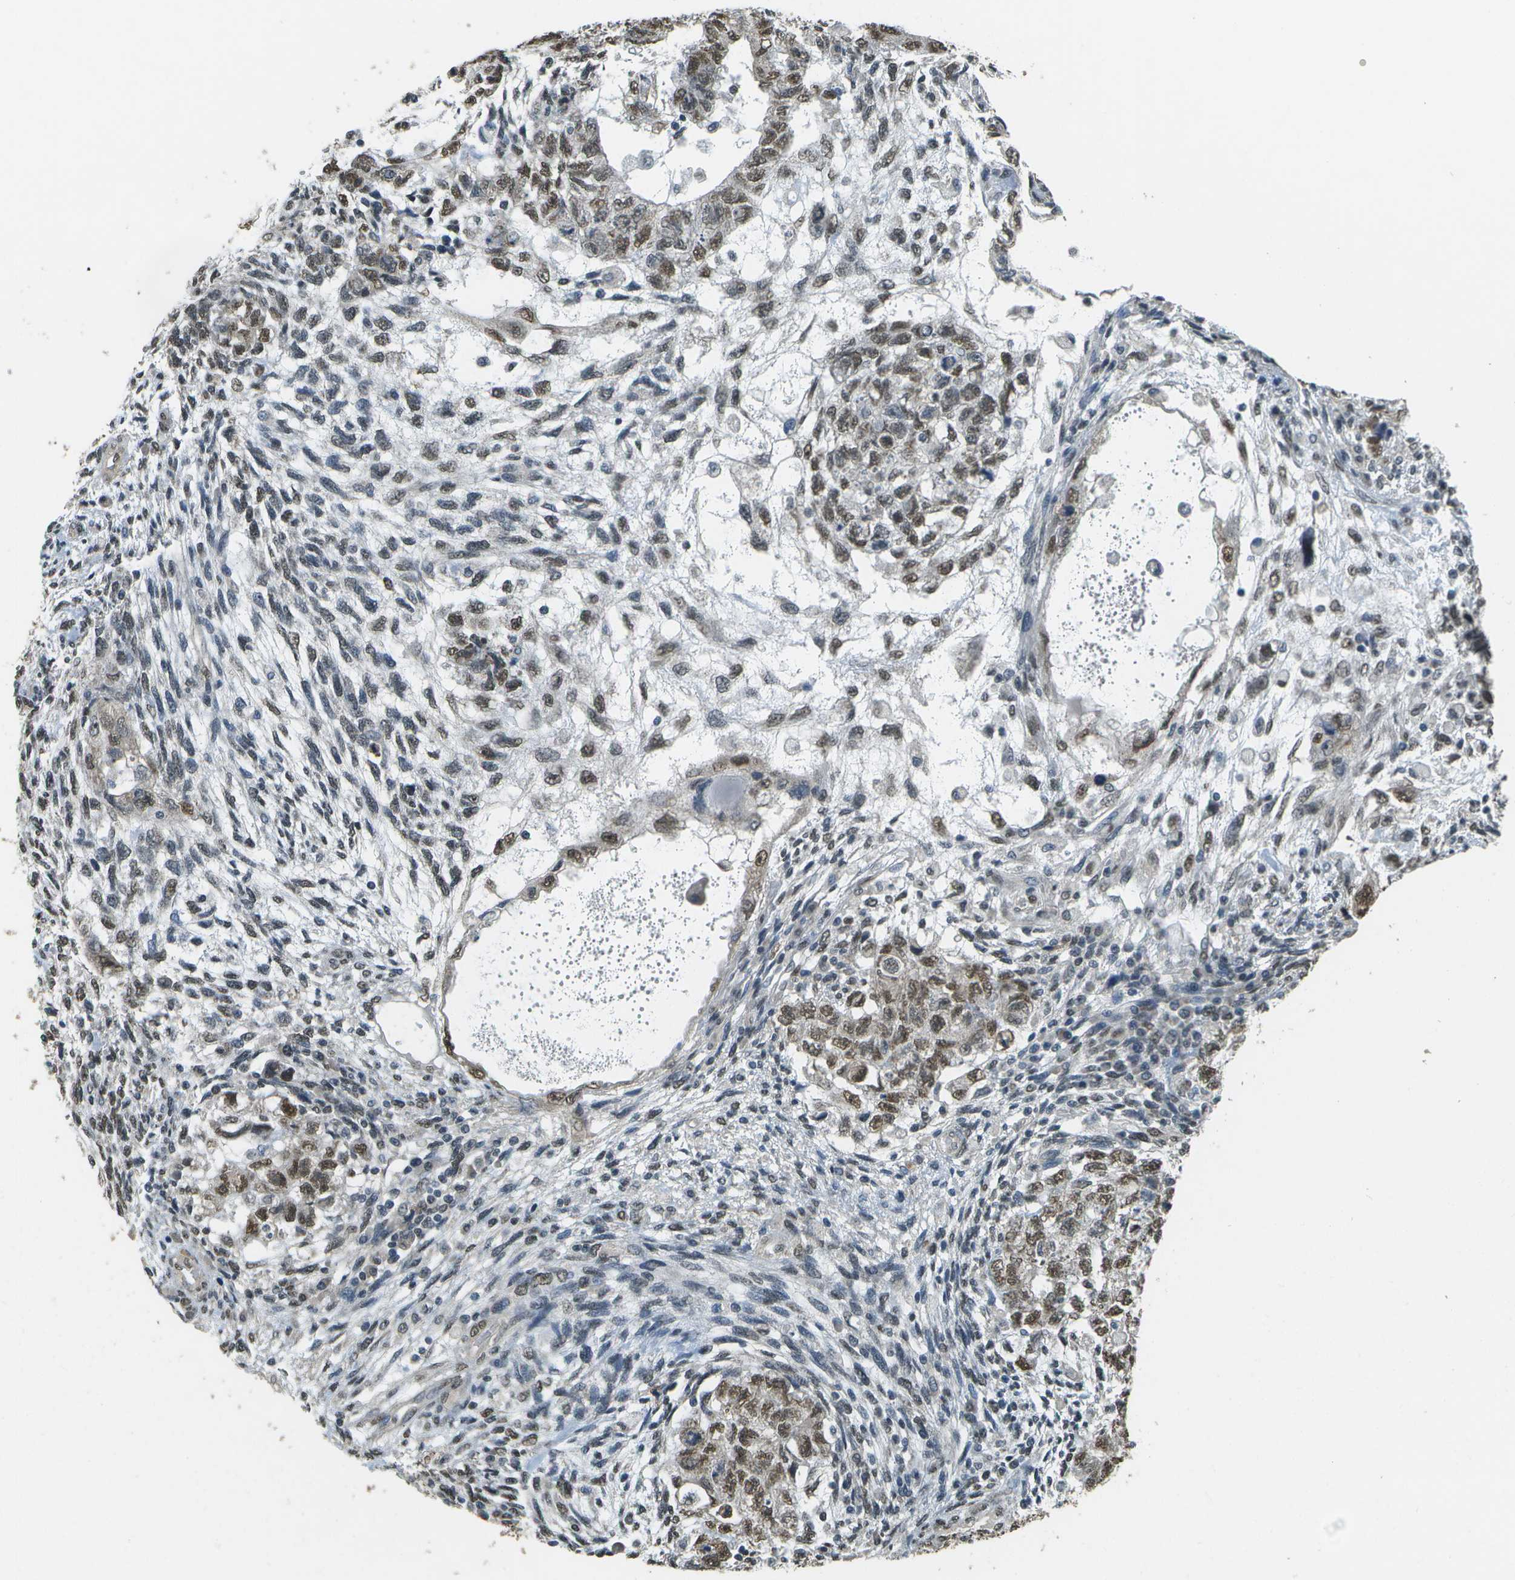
{"staining": {"intensity": "moderate", "quantity": ">75%", "location": "nuclear"}, "tissue": "testis cancer", "cell_type": "Tumor cells", "image_type": "cancer", "snomed": [{"axis": "morphology", "description": "Normal tissue, NOS"}, {"axis": "morphology", "description": "Carcinoma, Embryonal, NOS"}, {"axis": "topography", "description": "Testis"}], "caption": "Moderate nuclear staining is seen in about >75% of tumor cells in testis cancer. The staining is performed using DAB brown chromogen to label protein expression. The nuclei are counter-stained blue using hematoxylin.", "gene": "ABL2", "patient": {"sex": "male", "age": 36}}